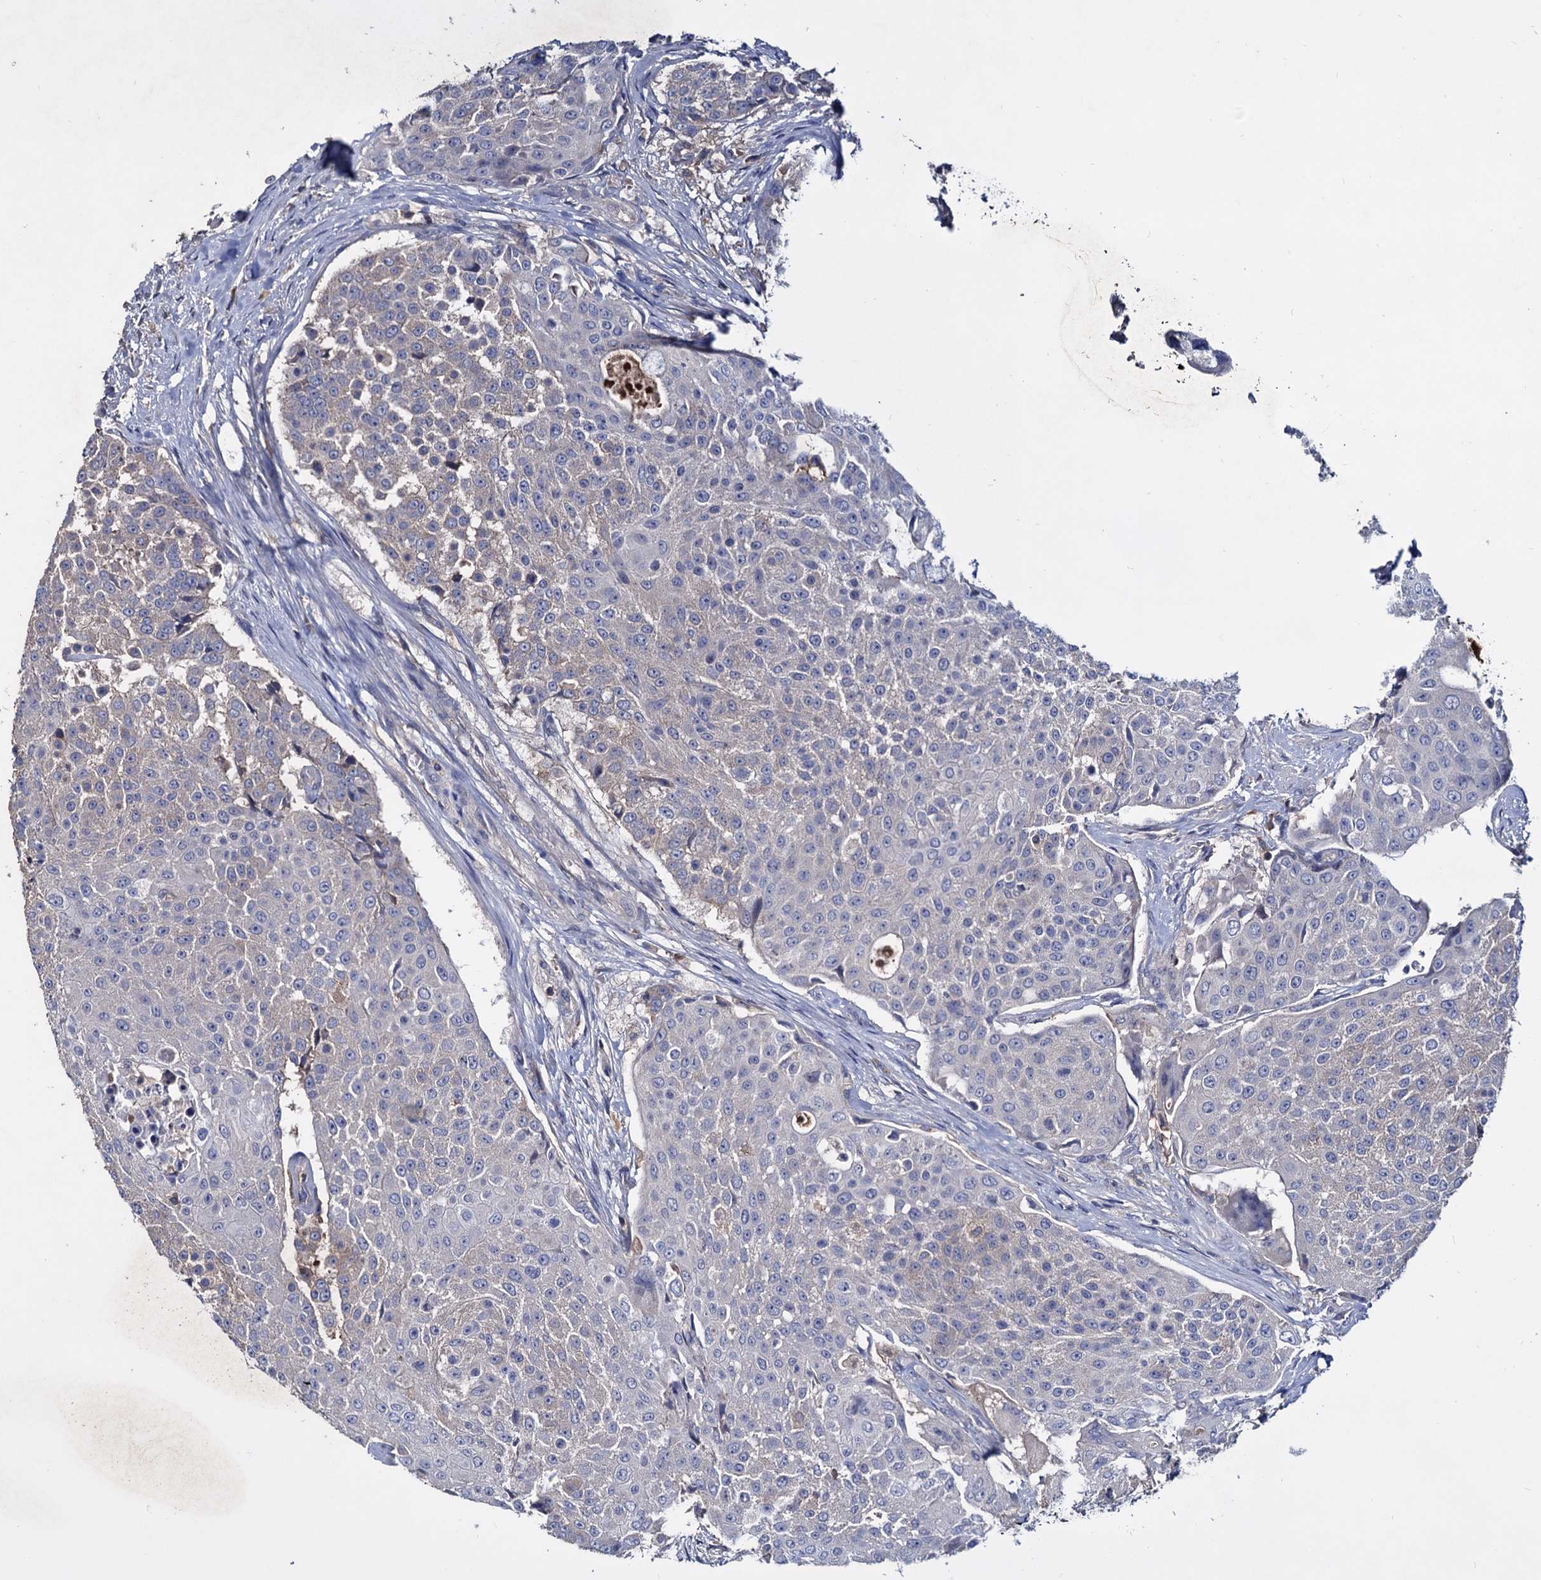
{"staining": {"intensity": "negative", "quantity": "none", "location": "none"}, "tissue": "urothelial cancer", "cell_type": "Tumor cells", "image_type": "cancer", "snomed": [{"axis": "morphology", "description": "Urothelial carcinoma, High grade"}, {"axis": "topography", "description": "Urinary bladder"}], "caption": "A high-resolution micrograph shows IHC staining of high-grade urothelial carcinoma, which displays no significant positivity in tumor cells. The staining is performed using DAB (3,3'-diaminobenzidine) brown chromogen with nuclei counter-stained in using hematoxylin.", "gene": "NPAS4", "patient": {"sex": "female", "age": 63}}